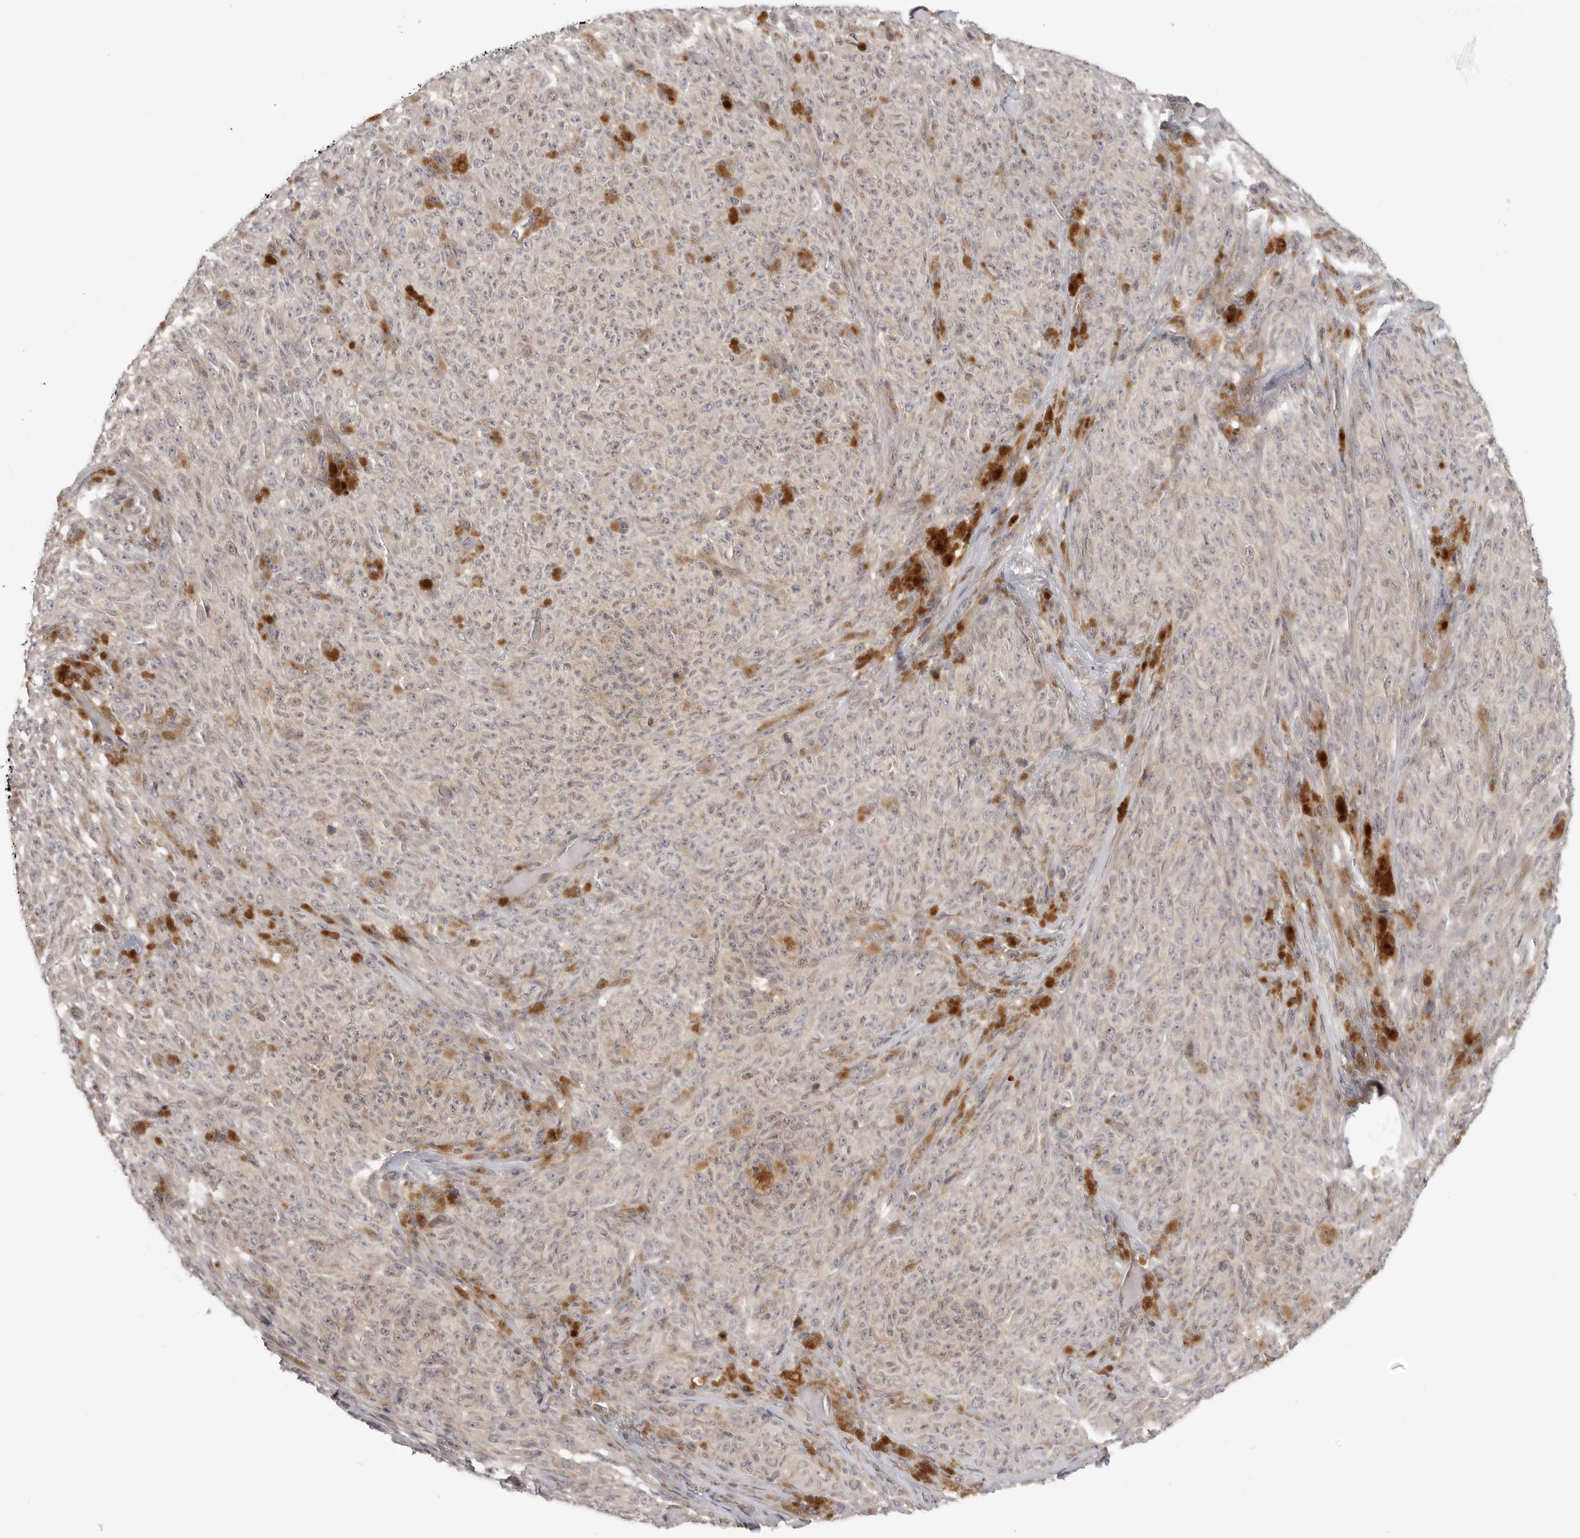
{"staining": {"intensity": "negative", "quantity": "none", "location": "none"}, "tissue": "melanoma", "cell_type": "Tumor cells", "image_type": "cancer", "snomed": [{"axis": "morphology", "description": "Malignant melanoma, NOS"}, {"axis": "topography", "description": "Skin"}], "caption": "Malignant melanoma was stained to show a protein in brown. There is no significant positivity in tumor cells.", "gene": "CCPG1", "patient": {"sex": "female", "age": 82}}